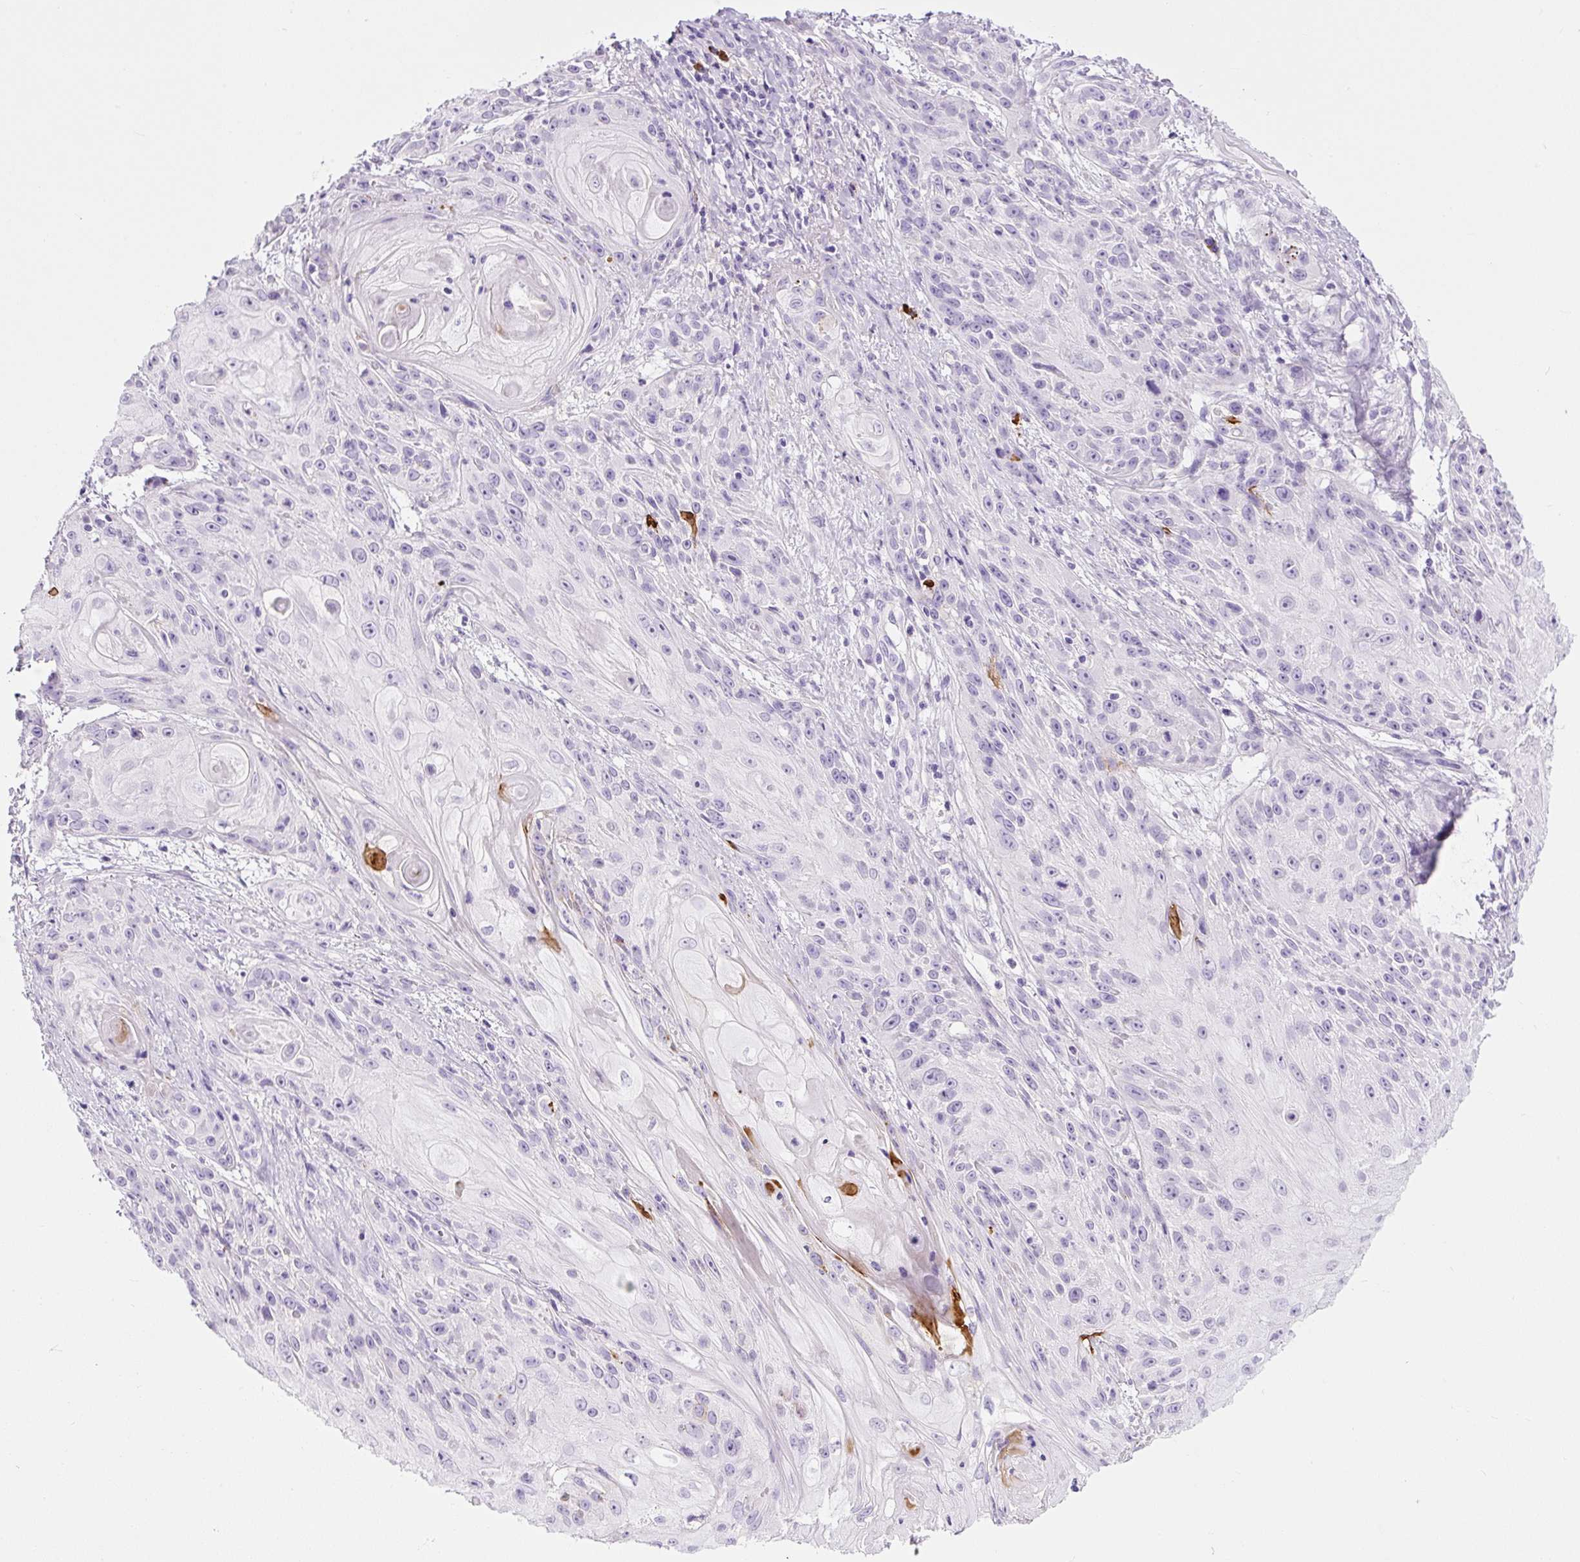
{"staining": {"intensity": "negative", "quantity": "none", "location": "none"}, "tissue": "skin cancer", "cell_type": "Tumor cells", "image_type": "cancer", "snomed": [{"axis": "morphology", "description": "Squamous cell carcinoma, NOS"}, {"axis": "topography", "description": "Skin"}, {"axis": "topography", "description": "Vulva"}], "caption": "Immunohistochemical staining of human skin squamous cell carcinoma demonstrates no significant positivity in tumor cells. (DAB immunohistochemistry with hematoxylin counter stain).", "gene": "RNF212B", "patient": {"sex": "female", "age": 76}}